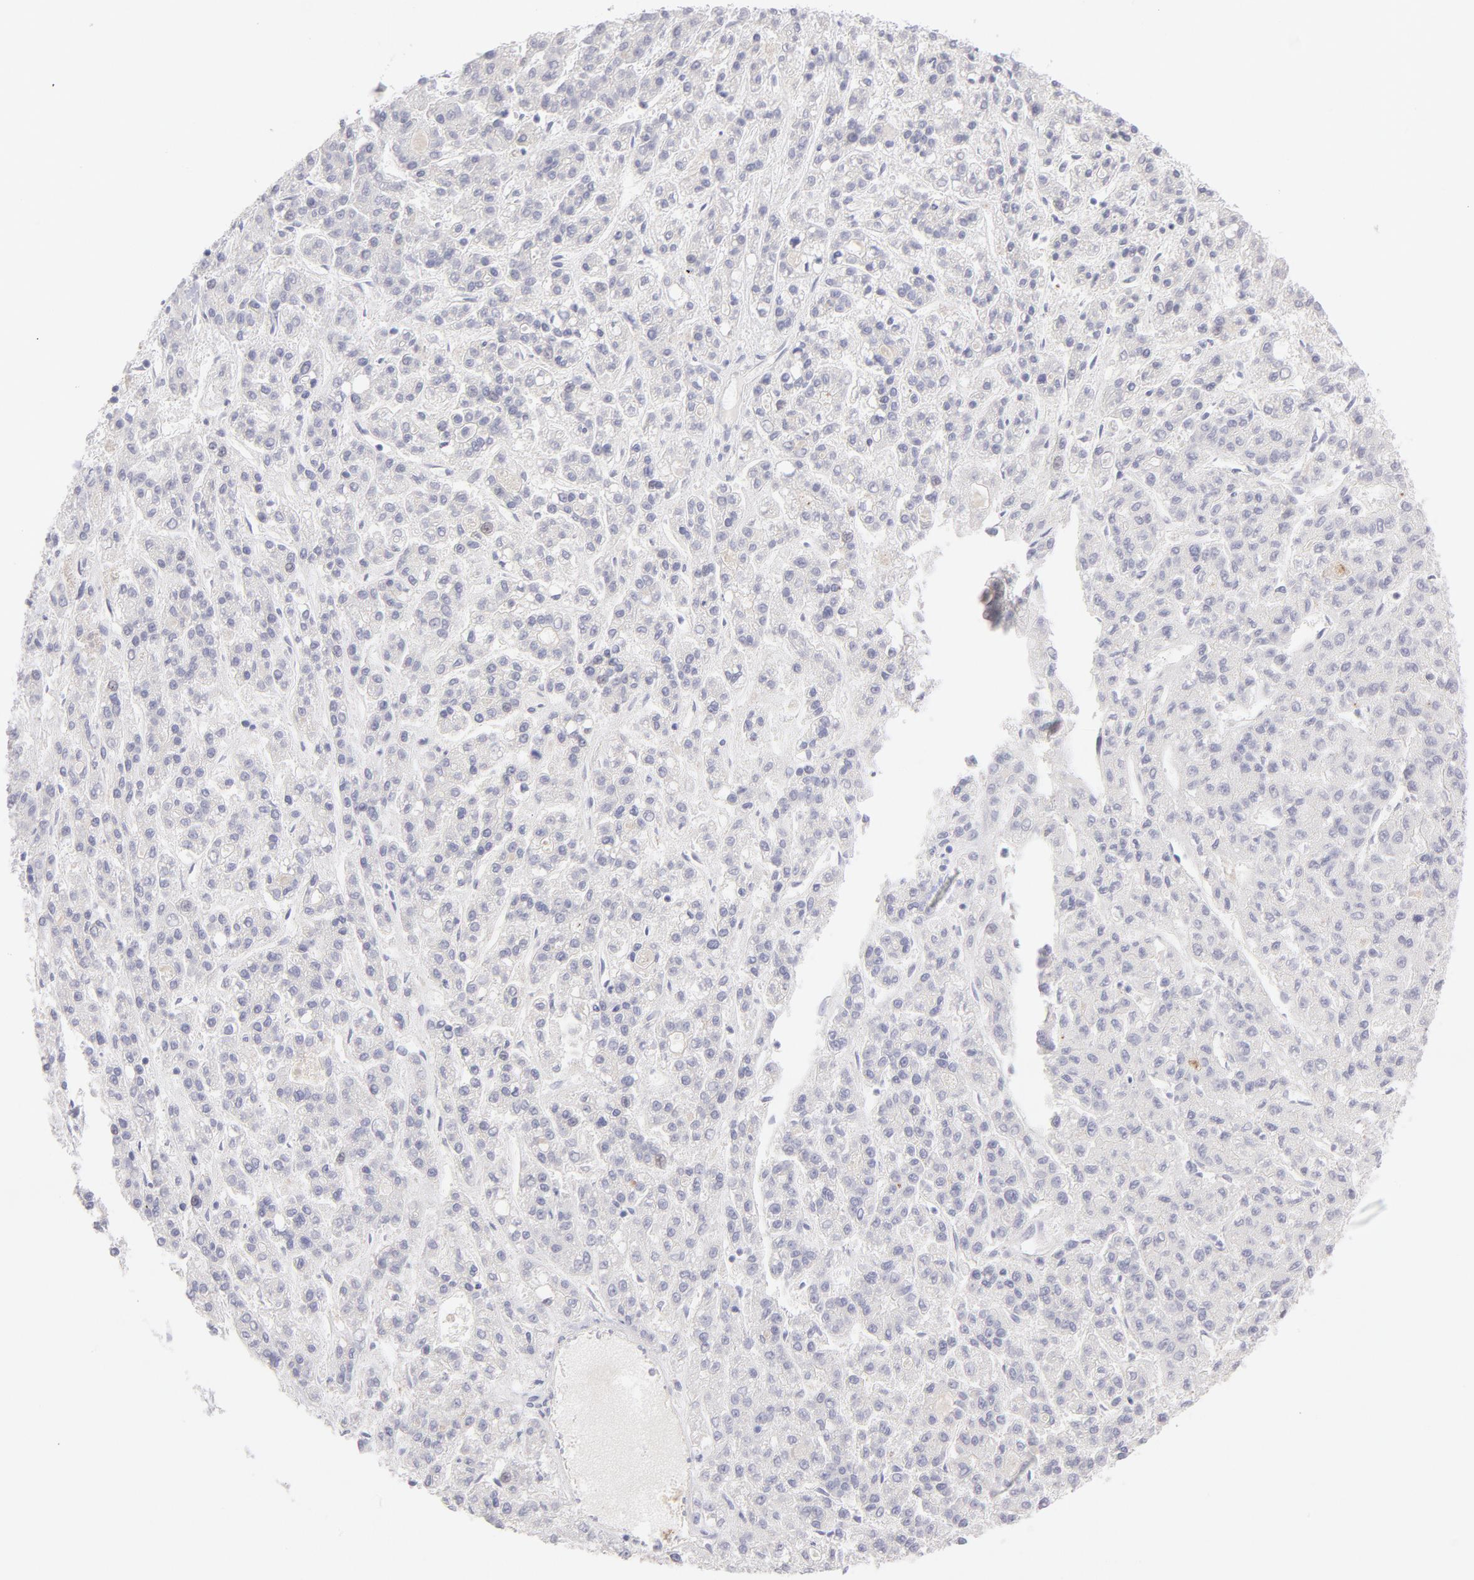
{"staining": {"intensity": "negative", "quantity": "none", "location": "none"}, "tissue": "liver cancer", "cell_type": "Tumor cells", "image_type": "cancer", "snomed": [{"axis": "morphology", "description": "Carcinoma, Hepatocellular, NOS"}, {"axis": "topography", "description": "Liver"}], "caption": "A high-resolution histopathology image shows immunohistochemistry staining of liver cancer (hepatocellular carcinoma), which exhibits no significant positivity in tumor cells.", "gene": "LTB4R", "patient": {"sex": "male", "age": 70}}